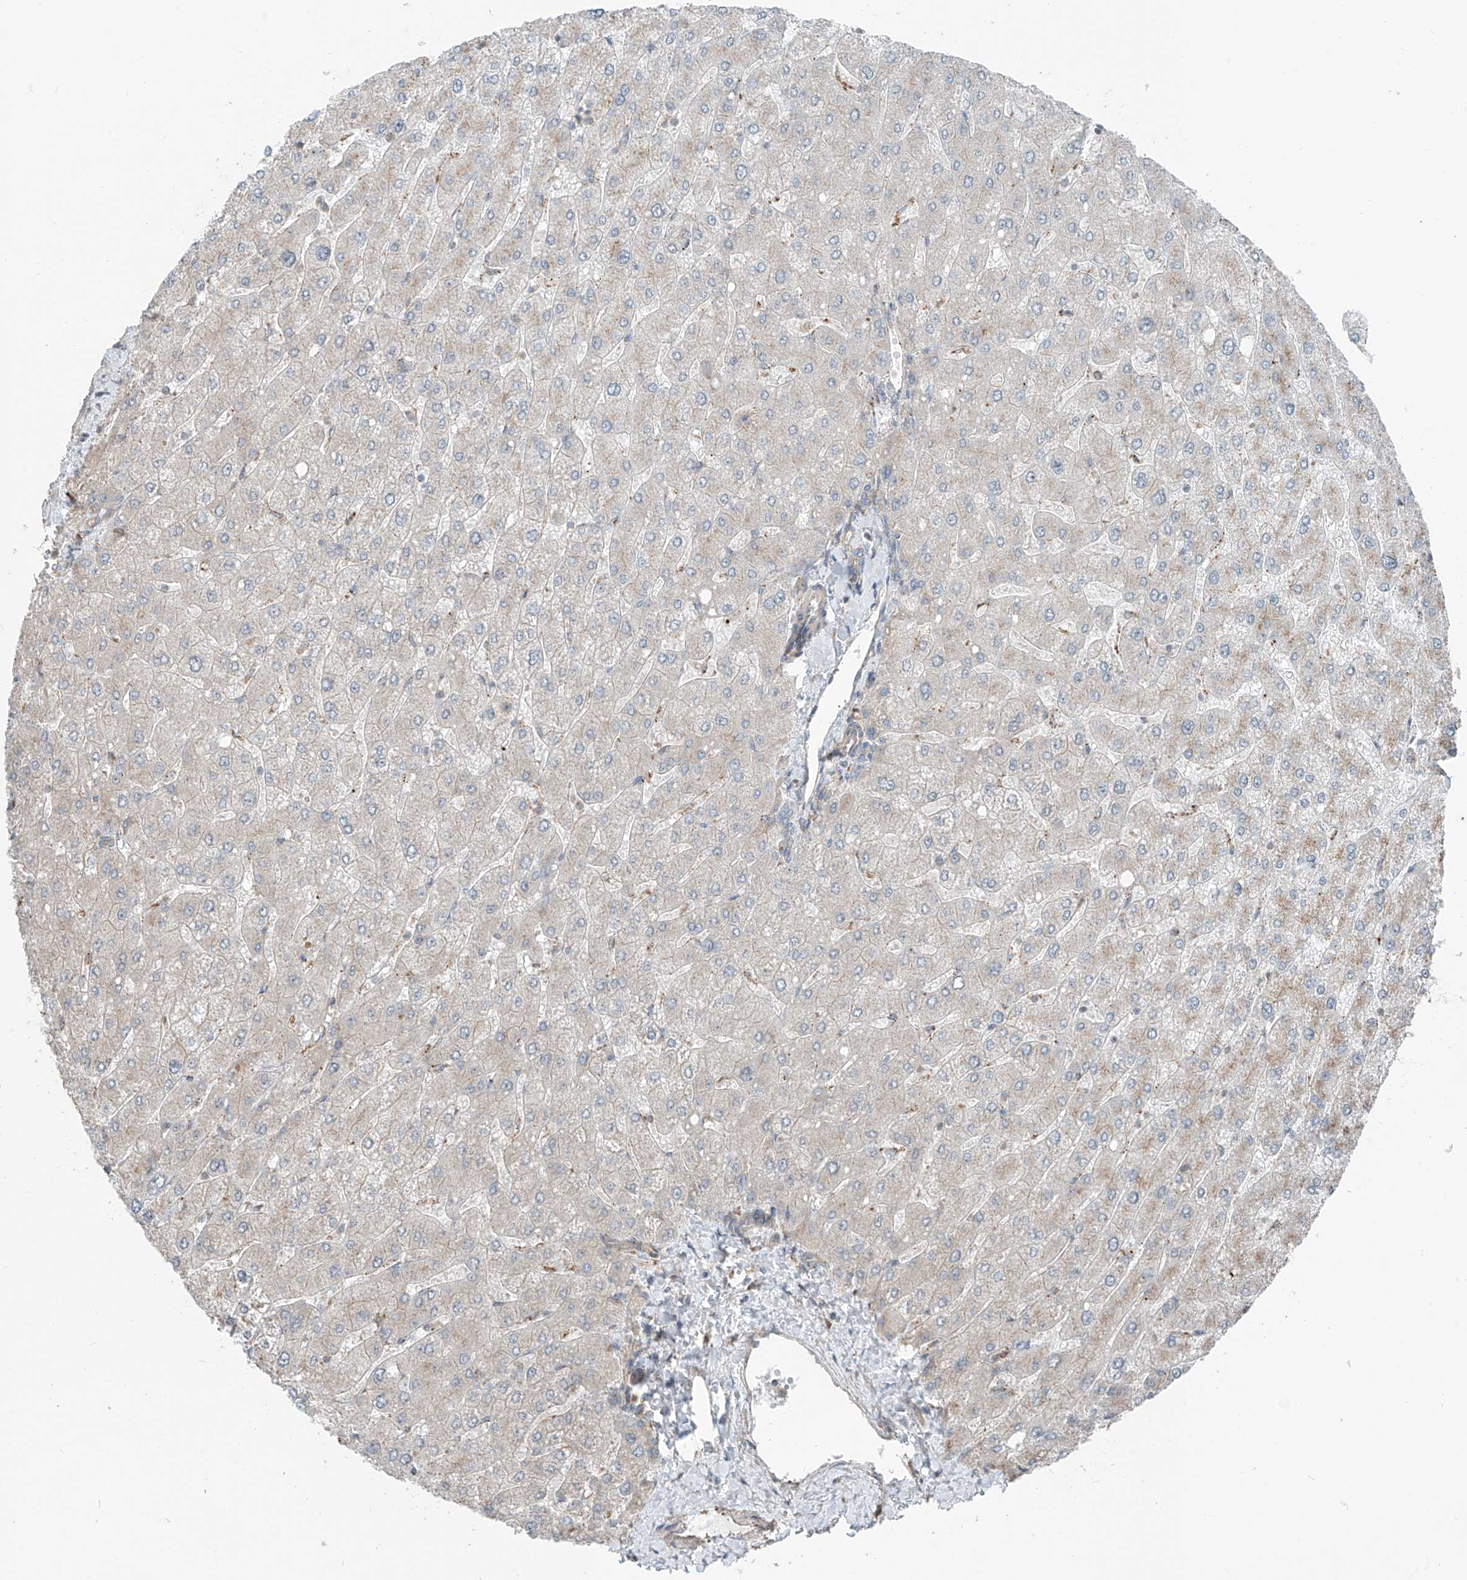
{"staining": {"intensity": "negative", "quantity": "none", "location": "none"}, "tissue": "liver", "cell_type": "Cholangiocytes", "image_type": "normal", "snomed": [{"axis": "morphology", "description": "Normal tissue, NOS"}, {"axis": "topography", "description": "Liver"}], "caption": "DAB (3,3'-diaminobenzidine) immunohistochemical staining of unremarkable liver shows no significant expression in cholangiocytes.", "gene": "CEP162", "patient": {"sex": "male", "age": 55}}